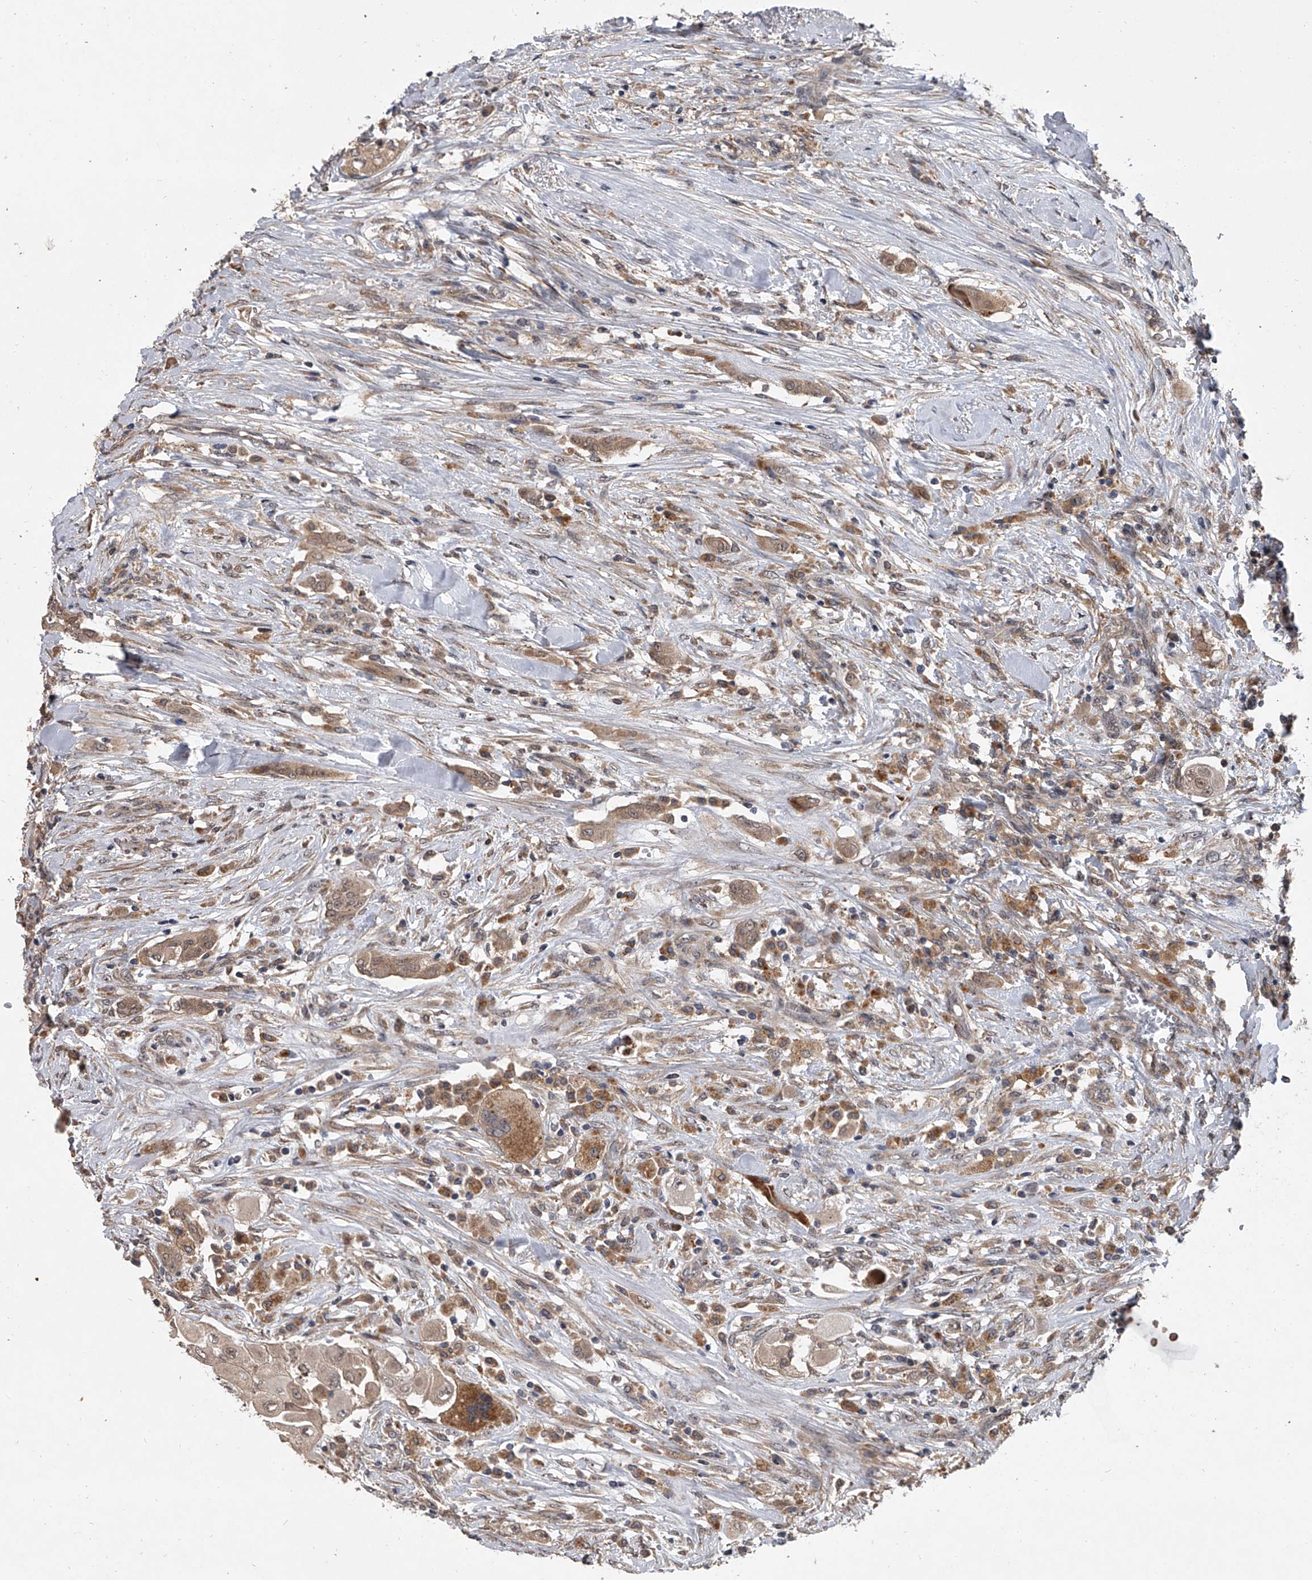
{"staining": {"intensity": "moderate", "quantity": ">75%", "location": "cytoplasmic/membranous"}, "tissue": "thyroid cancer", "cell_type": "Tumor cells", "image_type": "cancer", "snomed": [{"axis": "morphology", "description": "Papillary adenocarcinoma, NOS"}, {"axis": "topography", "description": "Thyroid gland"}], "caption": "IHC of human thyroid cancer shows medium levels of moderate cytoplasmic/membranous staining in approximately >75% of tumor cells. (brown staining indicates protein expression, while blue staining denotes nuclei).", "gene": "GEMIN8", "patient": {"sex": "female", "age": 59}}